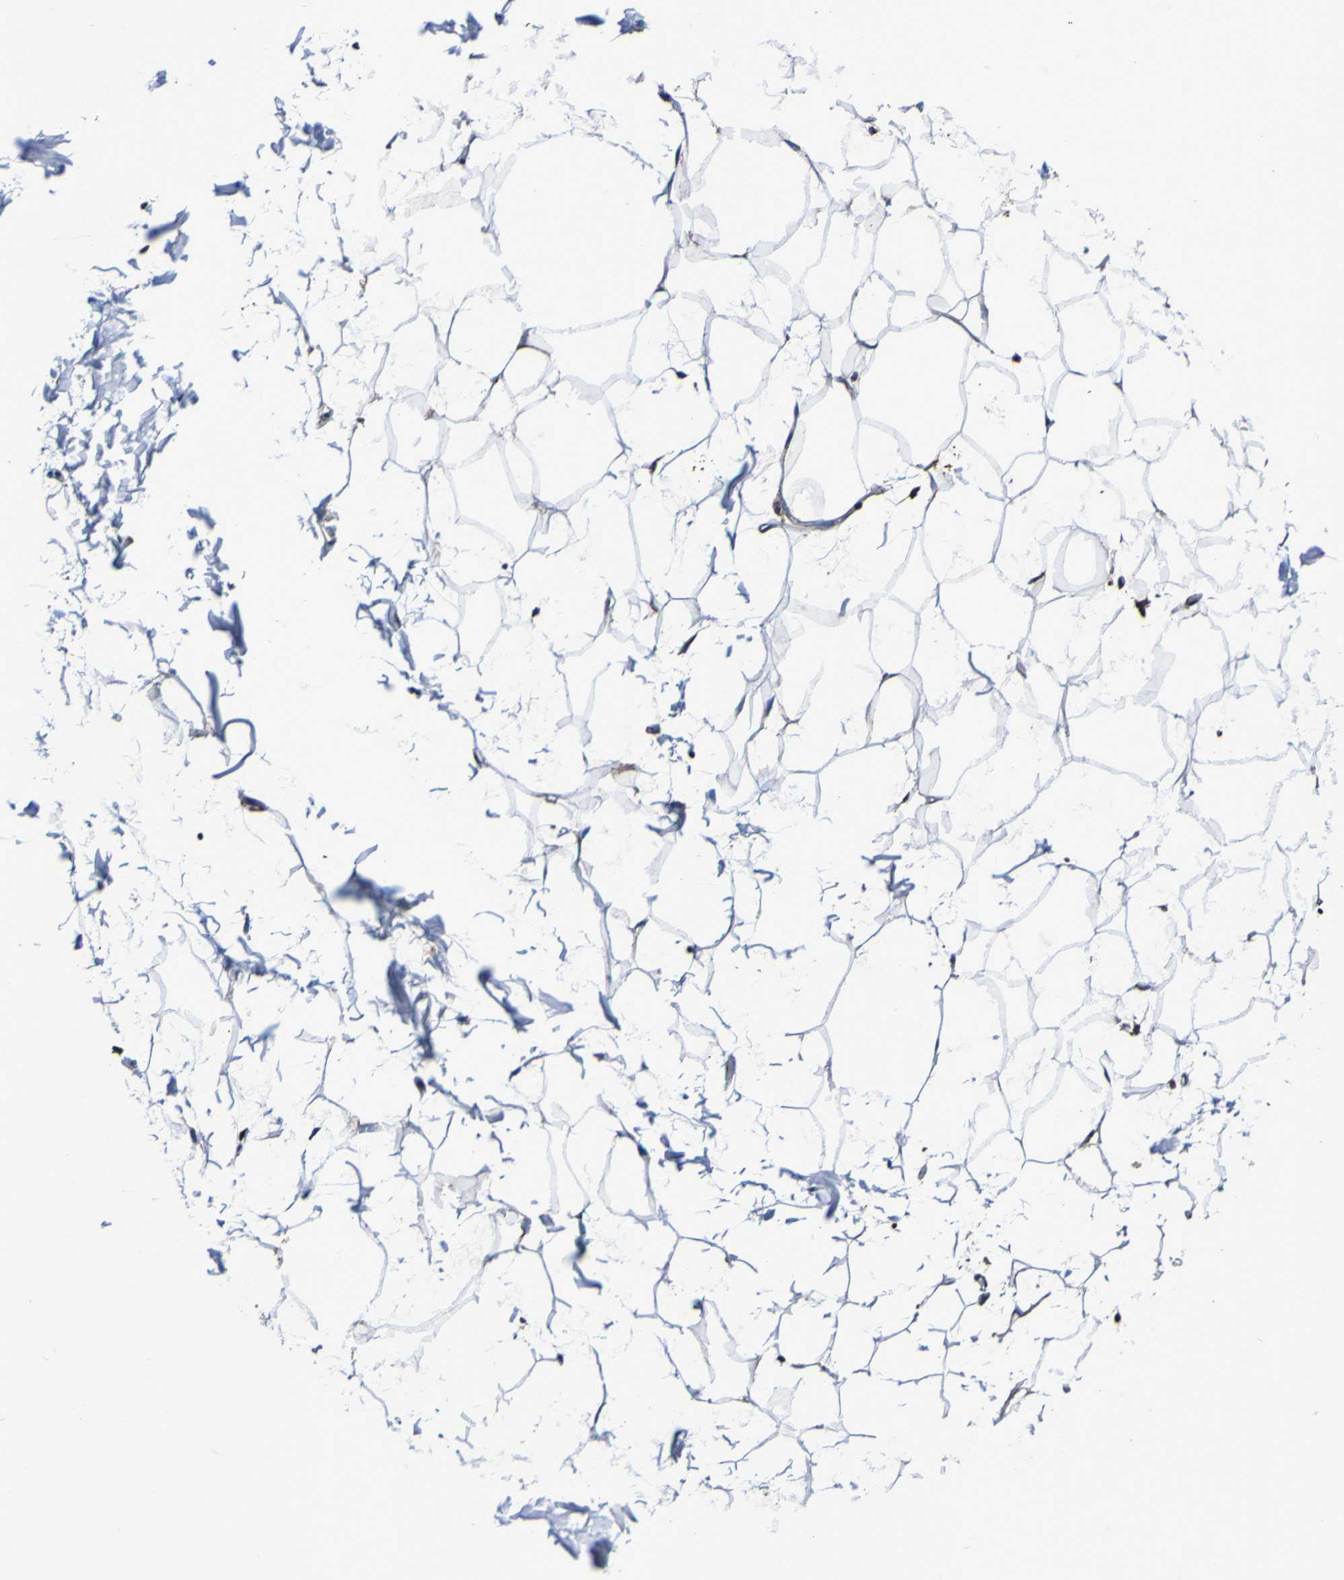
{"staining": {"intensity": "negative", "quantity": "none", "location": "none"}, "tissue": "adipose tissue", "cell_type": "Adipocytes", "image_type": "normal", "snomed": [{"axis": "morphology", "description": "Normal tissue, NOS"}, {"axis": "topography", "description": "Soft tissue"}], "caption": "The micrograph shows no staining of adipocytes in benign adipose tissue.", "gene": "IL18R1", "patient": {"sex": "male", "age": 72}}